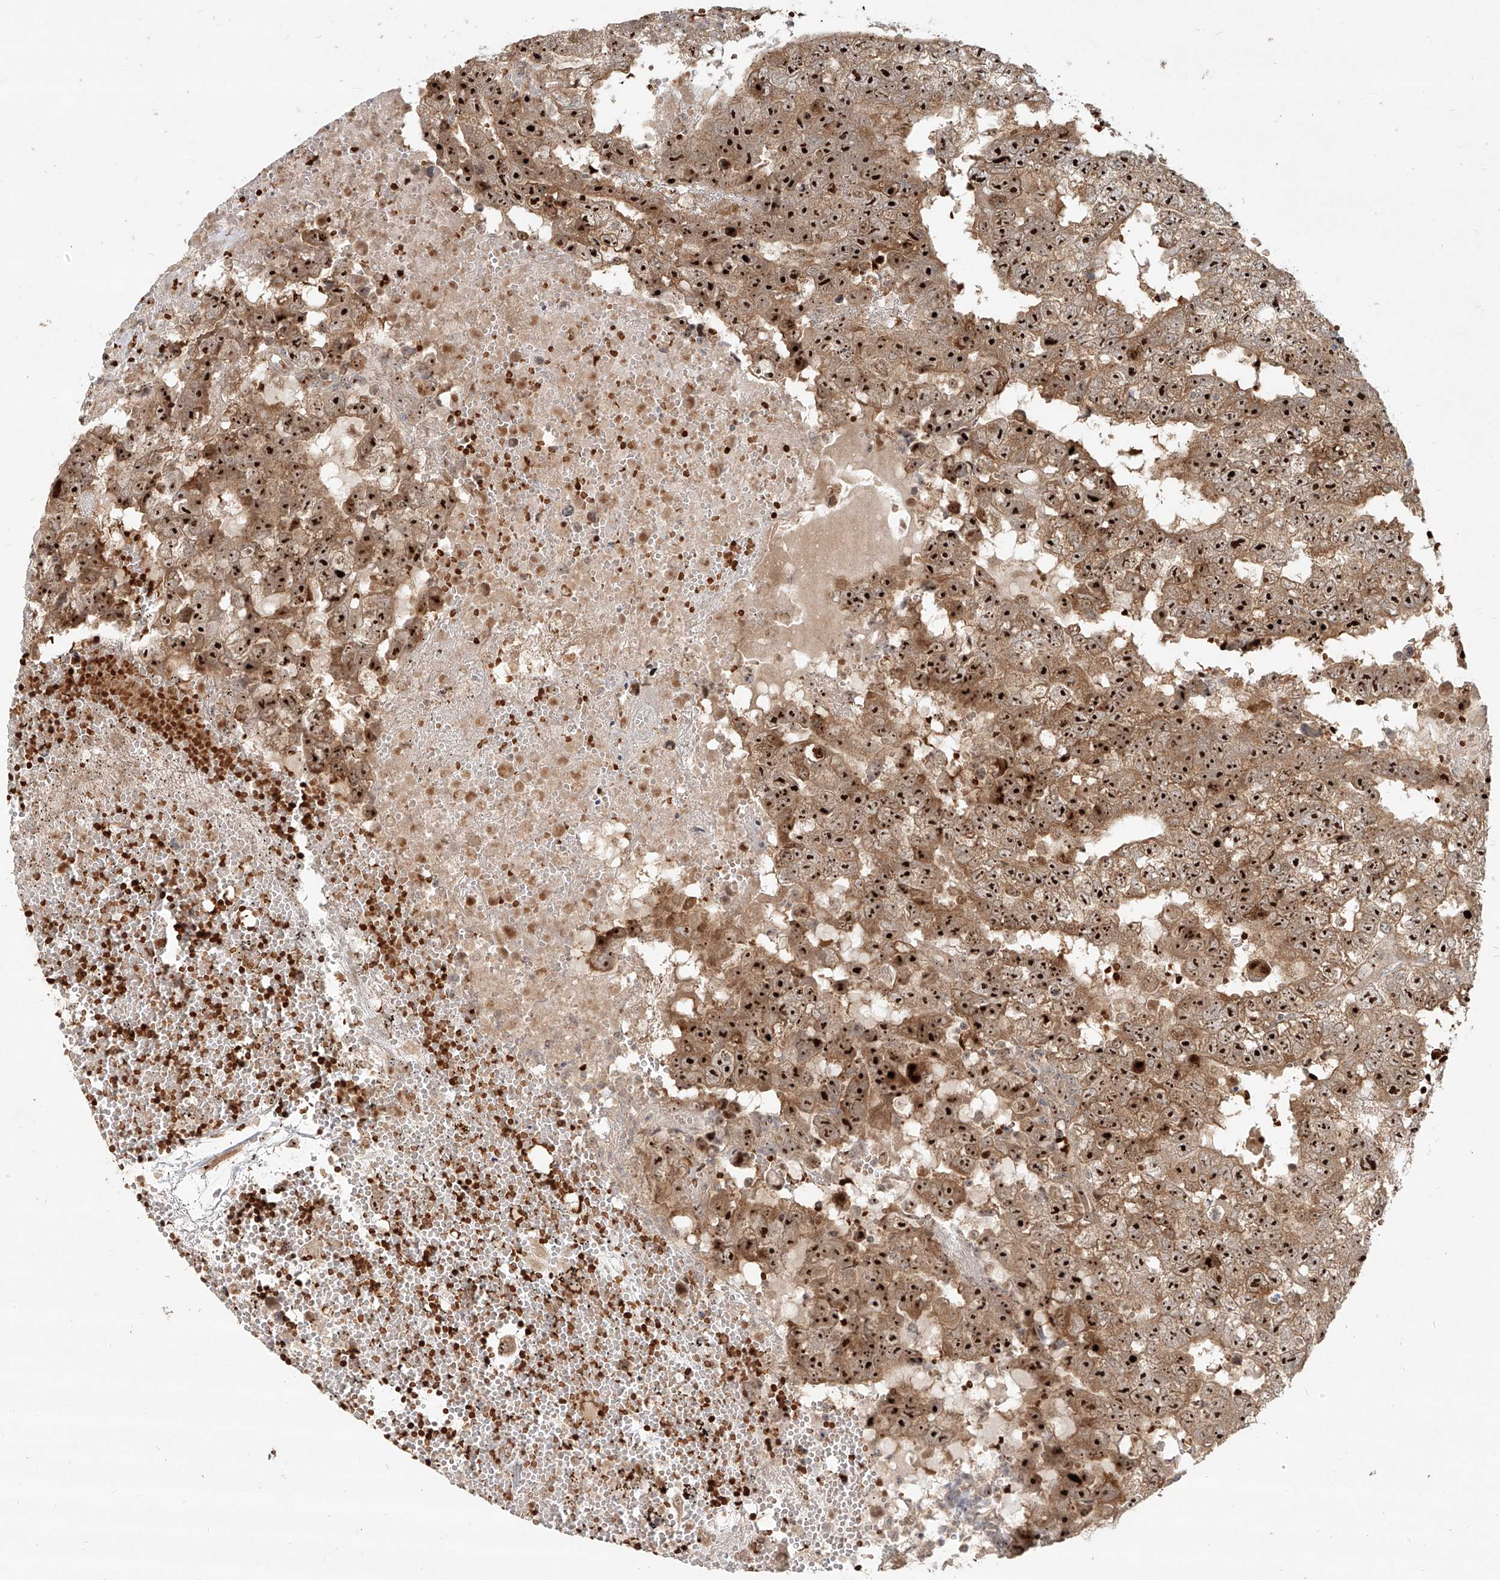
{"staining": {"intensity": "strong", "quantity": ">75%", "location": "cytoplasmic/membranous,nuclear"}, "tissue": "testis cancer", "cell_type": "Tumor cells", "image_type": "cancer", "snomed": [{"axis": "morphology", "description": "Carcinoma, Embryonal, NOS"}, {"axis": "topography", "description": "Testis"}], "caption": "Brown immunohistochemical staining in embryonal carcinoma (testis) displays strong cytoplasmic/membranous and nuclear staining in approximately >75% of tumor cells. (DAB IHC with brightfield microscopy, high magnification).", "gene": "BYSL", "patient": {"sex": "male", "age": 25}}